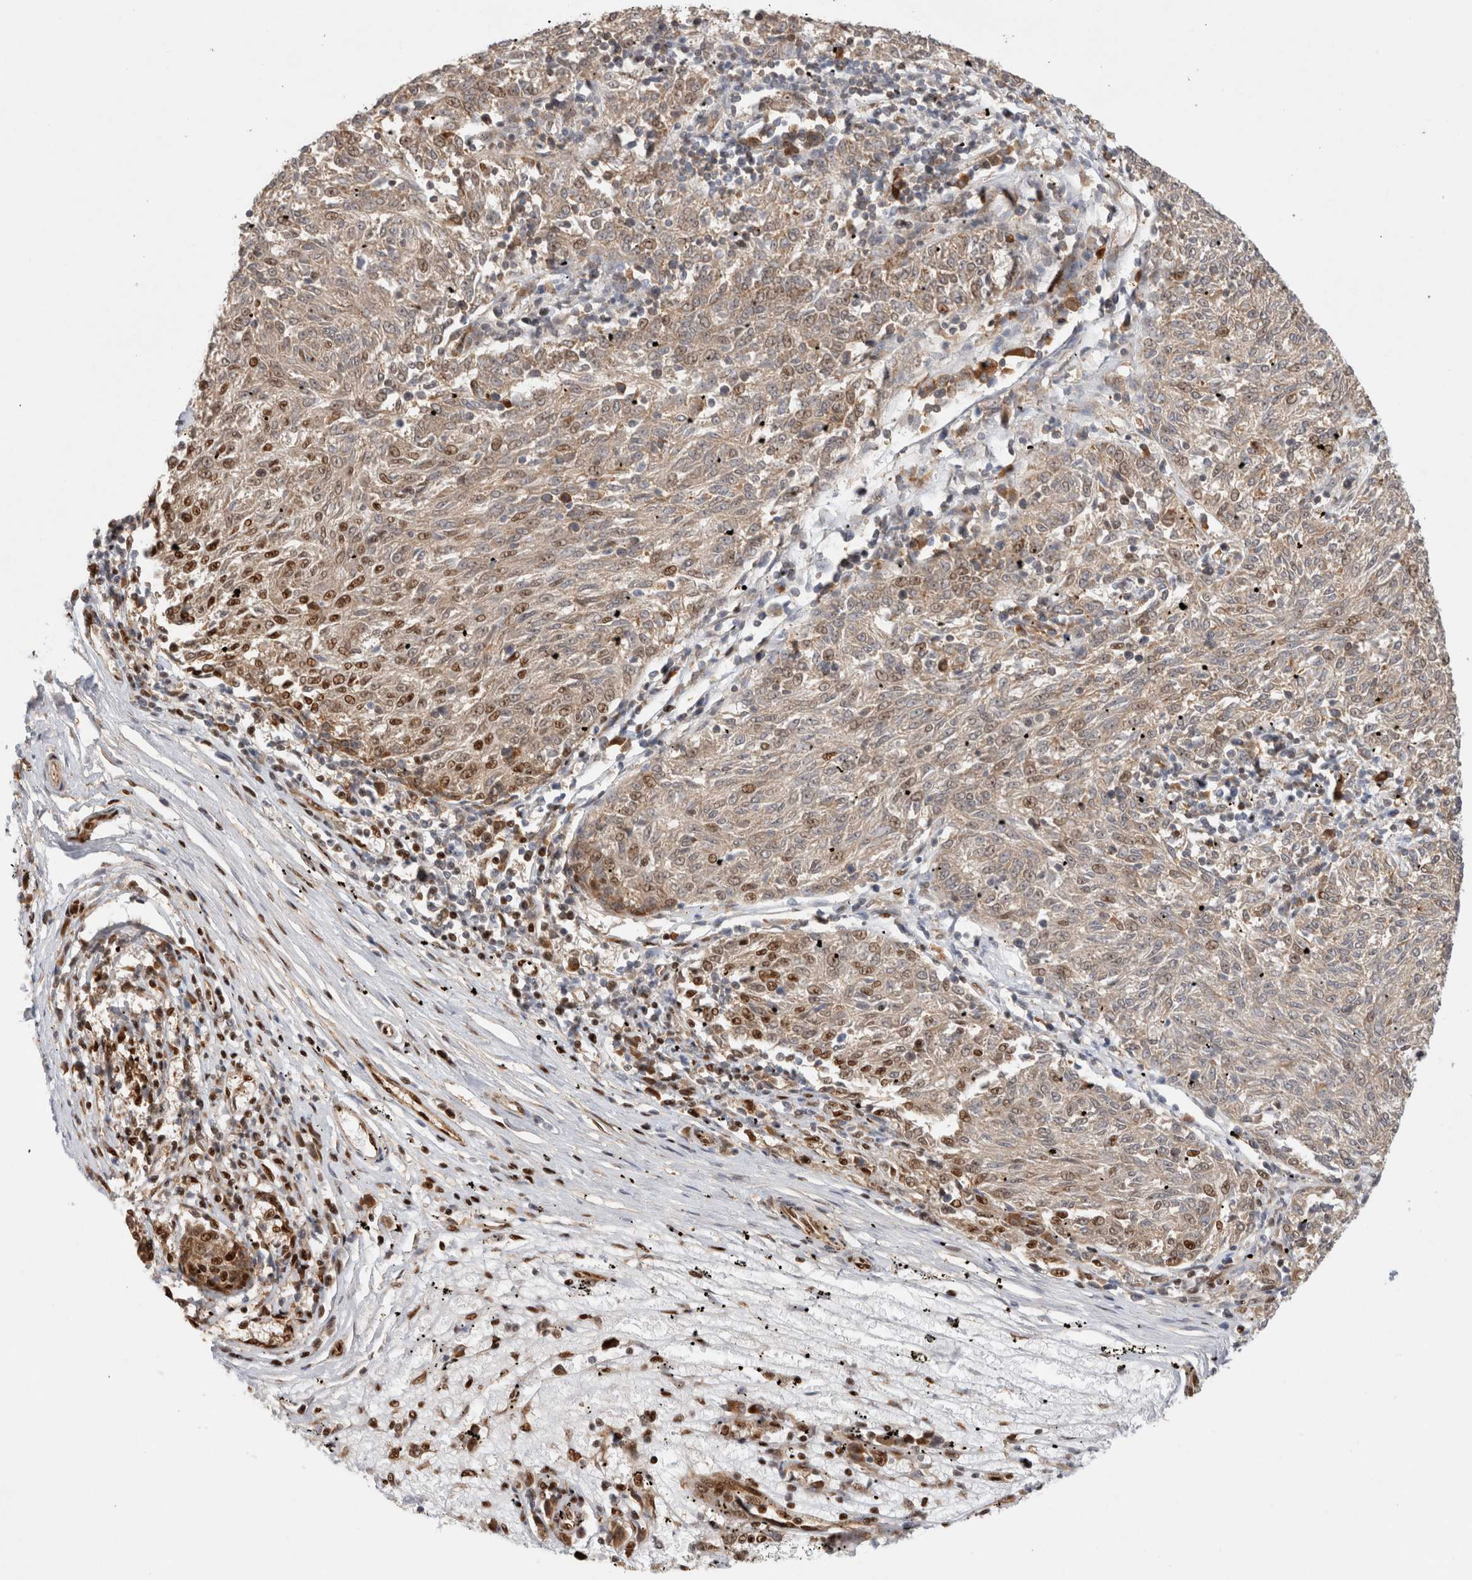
{"staining": {"intensity": "moderate", "quantity": "<25%", "location": "nuclear"}, "tissue": "melanoma", "cell_type": "Tumor cells", "image_type": "cancer", "snomed": [{"axis": "morphology", "description": "Malignant melanoma, NOS"}, {"axis": "topography", "description": "Skin"}], "caption": "Brown immunohistochemical staining in malignant melanoma displays moderate nuclear staining in about <25% of tumor cells.", "gene": "TCF4", "patient": {"sex": "female", "age": 72}}